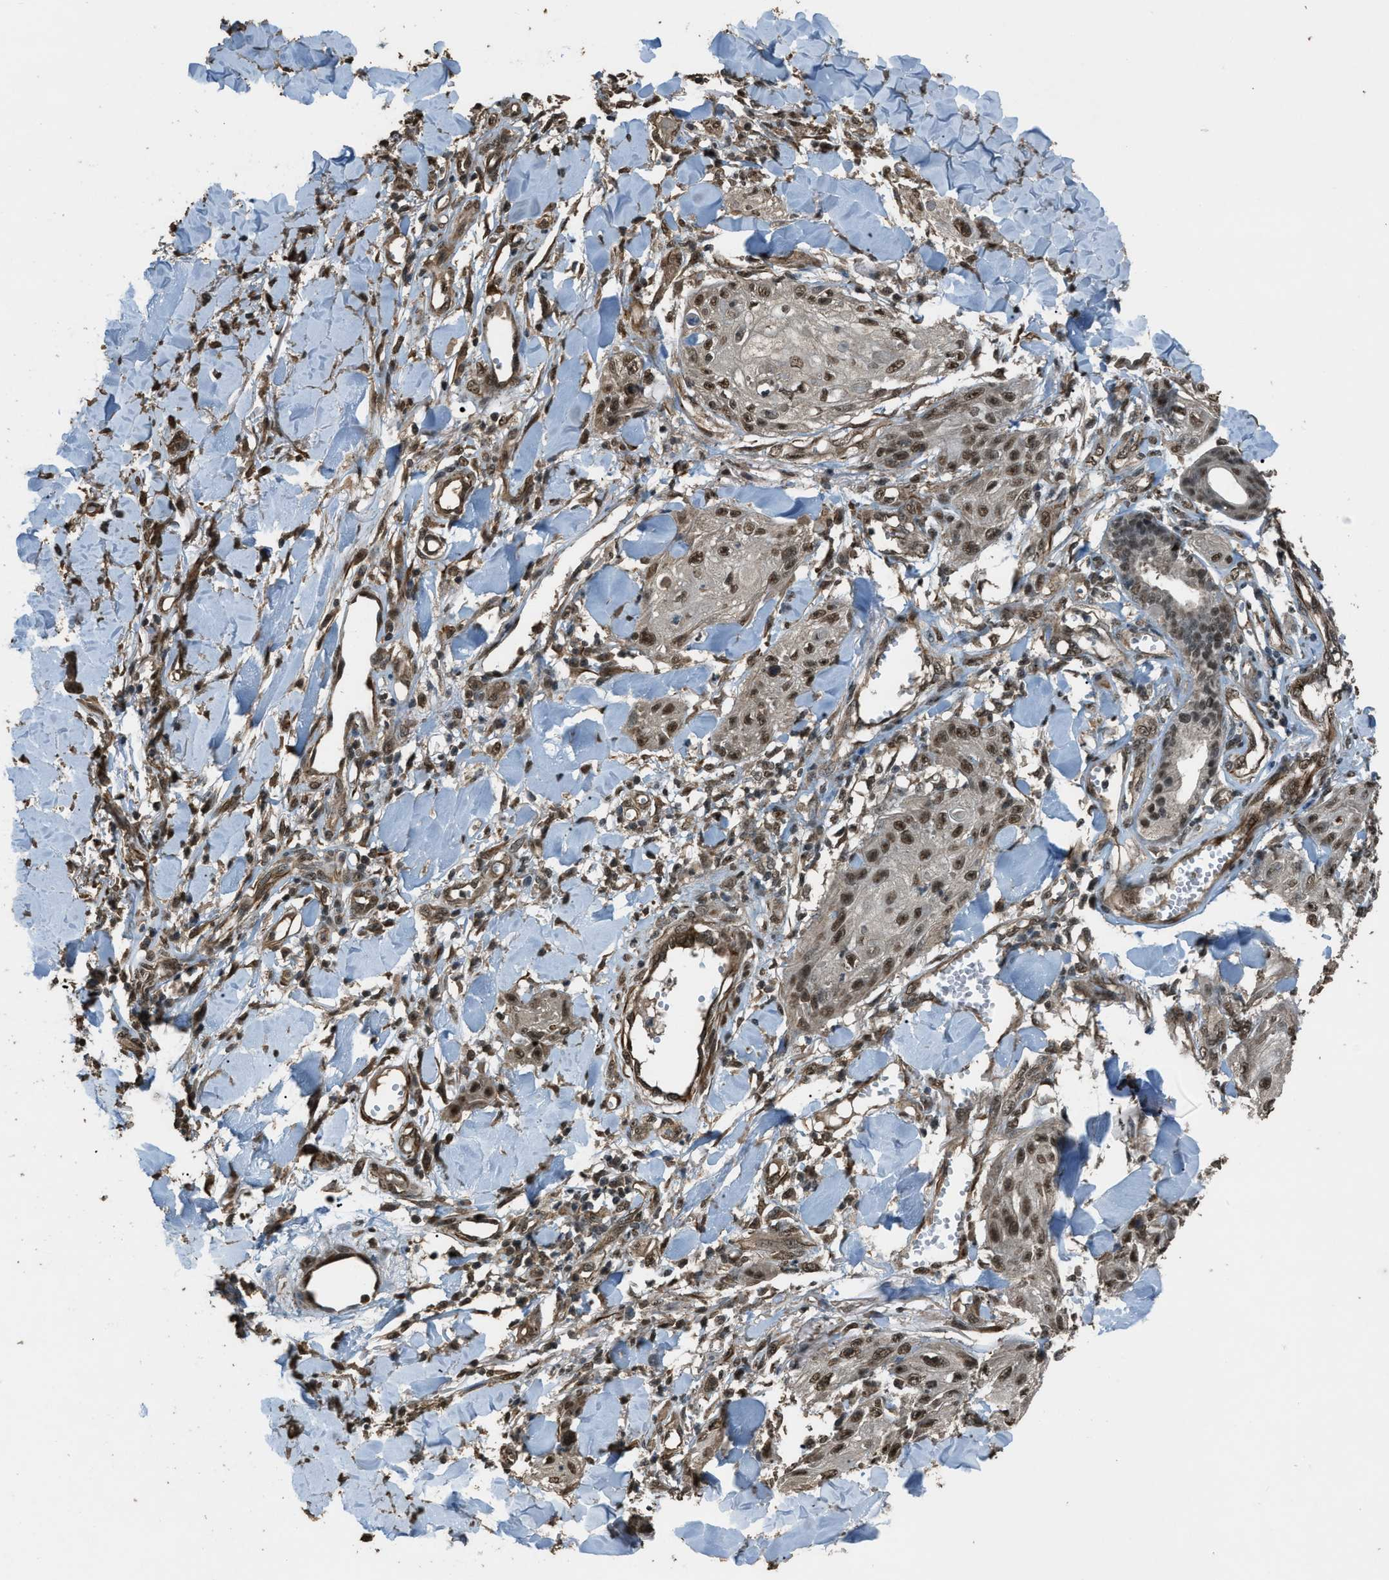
{"staining": {"intensity": "strong", "quantity": ">75%", "location": "nuclear"}, "tissue": "skin cancer", "cell_type": "Tumor cells", "image_type": "cancer", "snomed": [{"axis": "morphology", "description": "Squamous cell carcinoma, NOS"}, {"axis": "topography", "description": "Skin"}], "caption": "A high amount of strong nuclear expression is appreciated in approximately >75% of tumor cells in skin squamous cell carcinoma tissue.", "gene": "SERTAD2", "patient": {"sex": "male", "age": 74}}